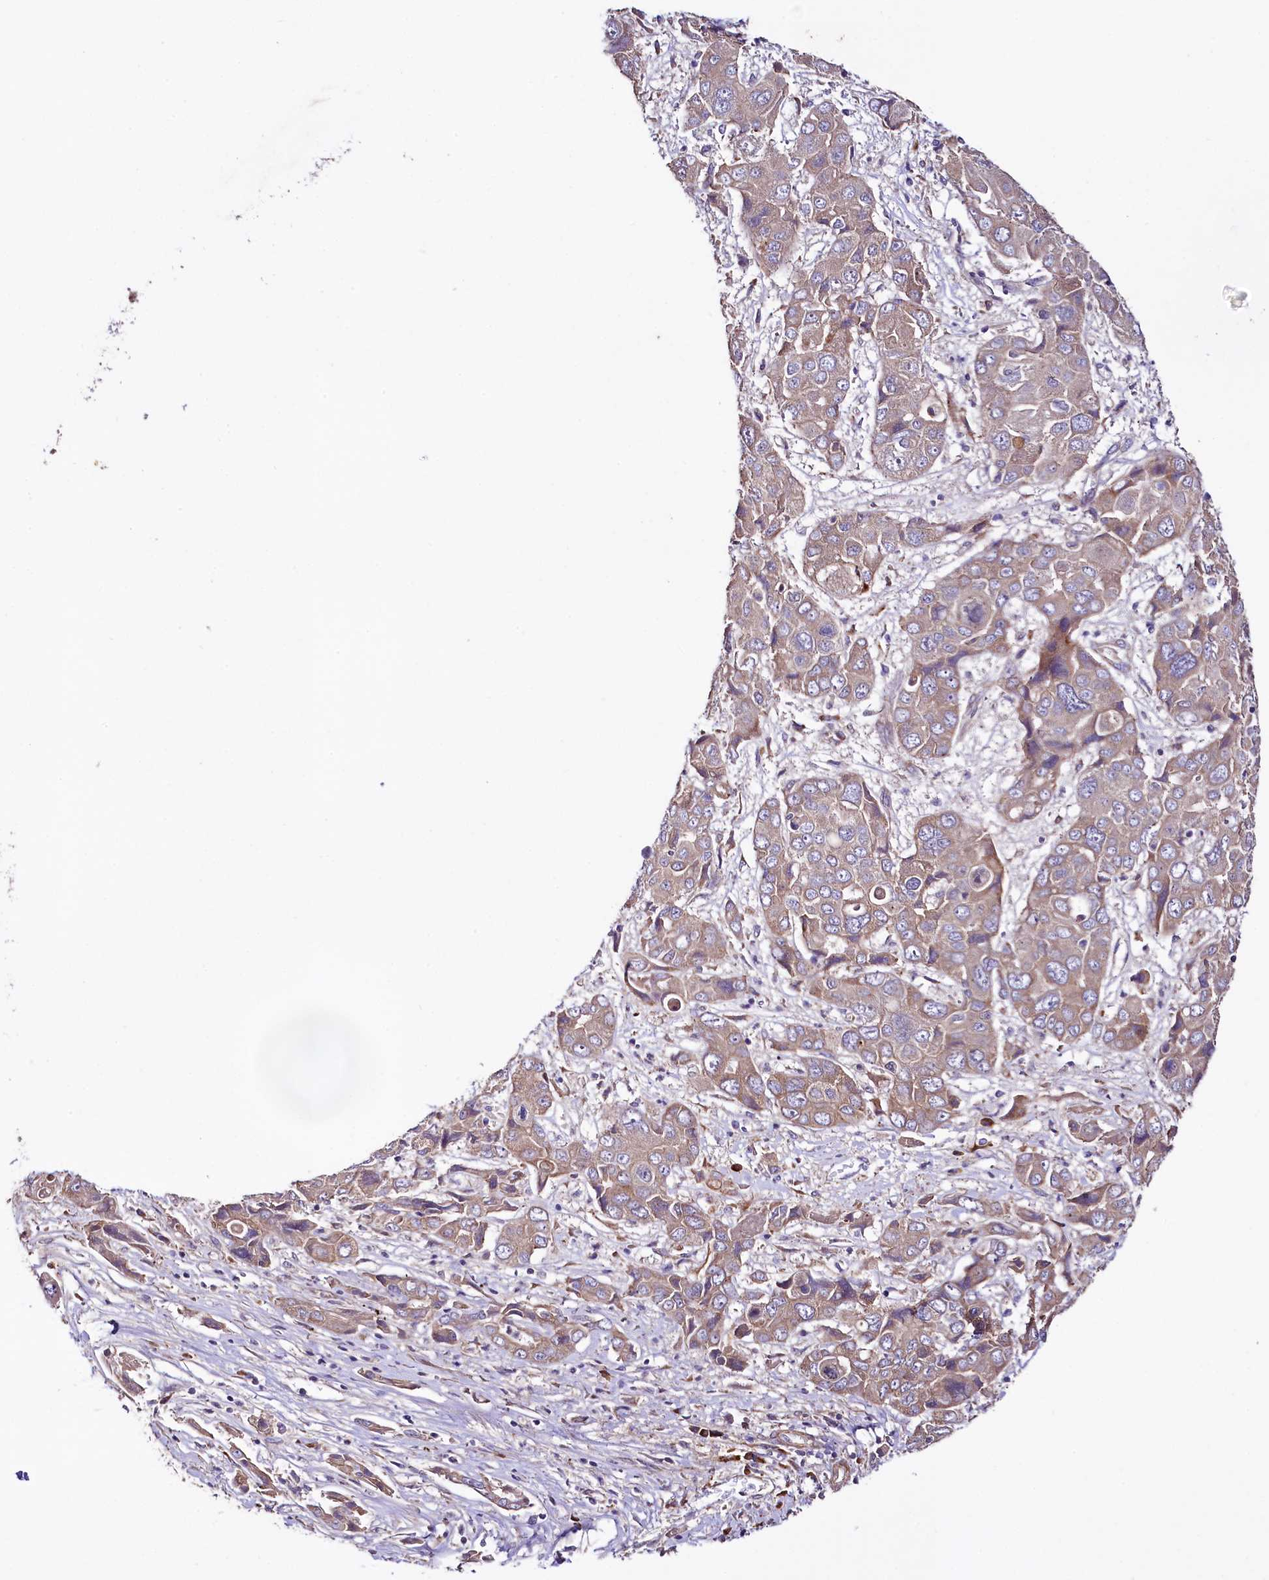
{"staining": {"intensity": "weak", "quantity": "25%-75%", "location": "cytoplasmic/membranous"}, "tissue": "liver cancer", "cell_type": "Tumor cells", "image_type": "cancer", "snomed": [{"axis": "morphology", "description": "Cholangiocarcinoma"}, {"axis": "topography", "description": "Liver"}], "caption": "Liver cancer (cholangiocarcinoma) tissue shows weak cytoplasmic/membranous staining in approximately 25%-75% of tumor cells", "gene": "SPATS2", "patient": {"sex": "male", "age": 67}}